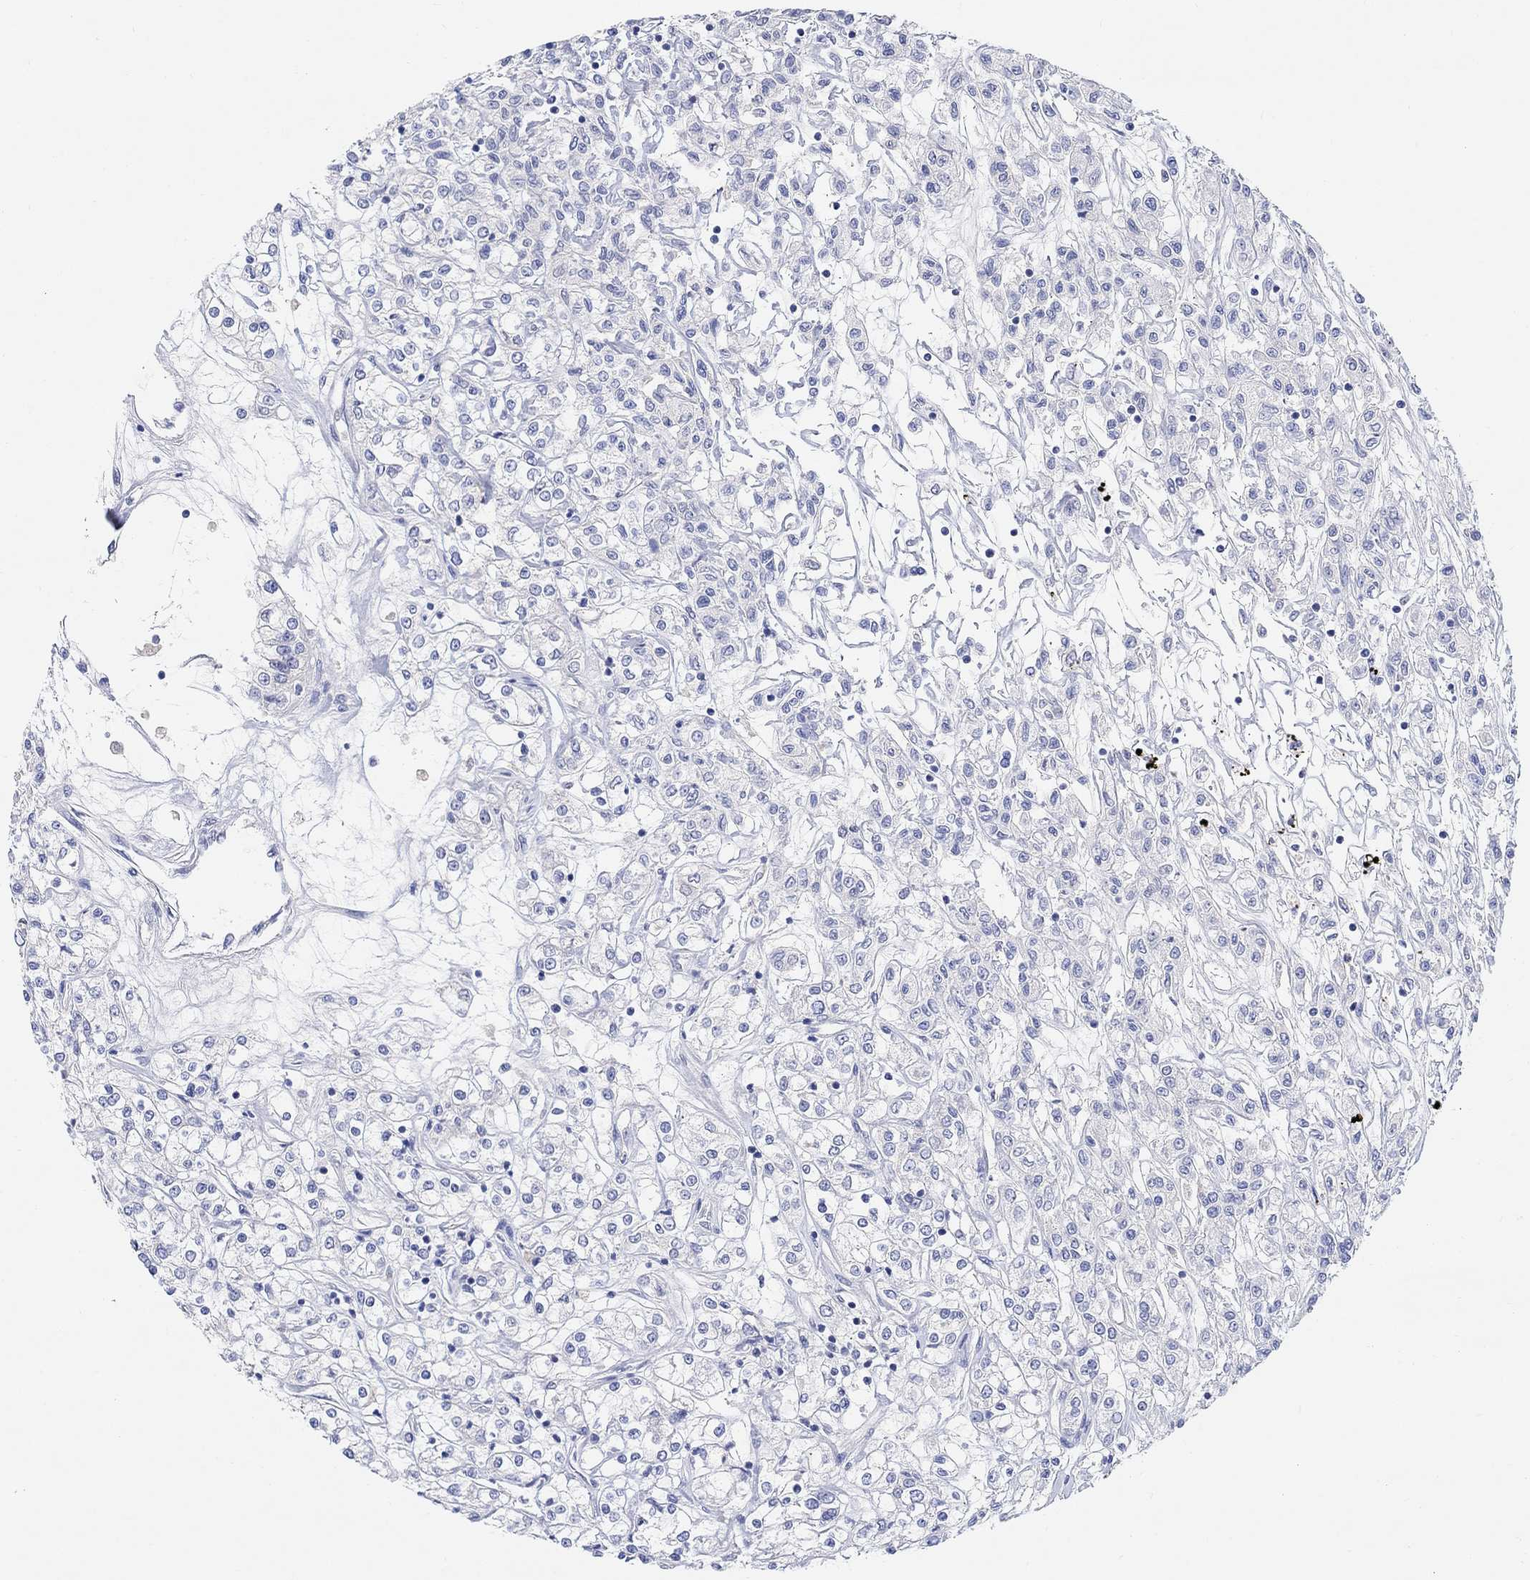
{"staining": {"intensity": "negative", "quantity": "none", "location": "none"}, "tissue": "renal cancer", "cell_type": "Tumor cells", "image_type": "cancer", "snomed": [{"axis": "morphology", "description": "Adenocarcinoma, NOS"}, {"axis": "topography", "description": "Kidney"}], "caption": "Tumor cells show no significant protein staining in renal adenocarcinoma.", "gene": "TYR", "patient": {"sex": "female", "age": 59}}